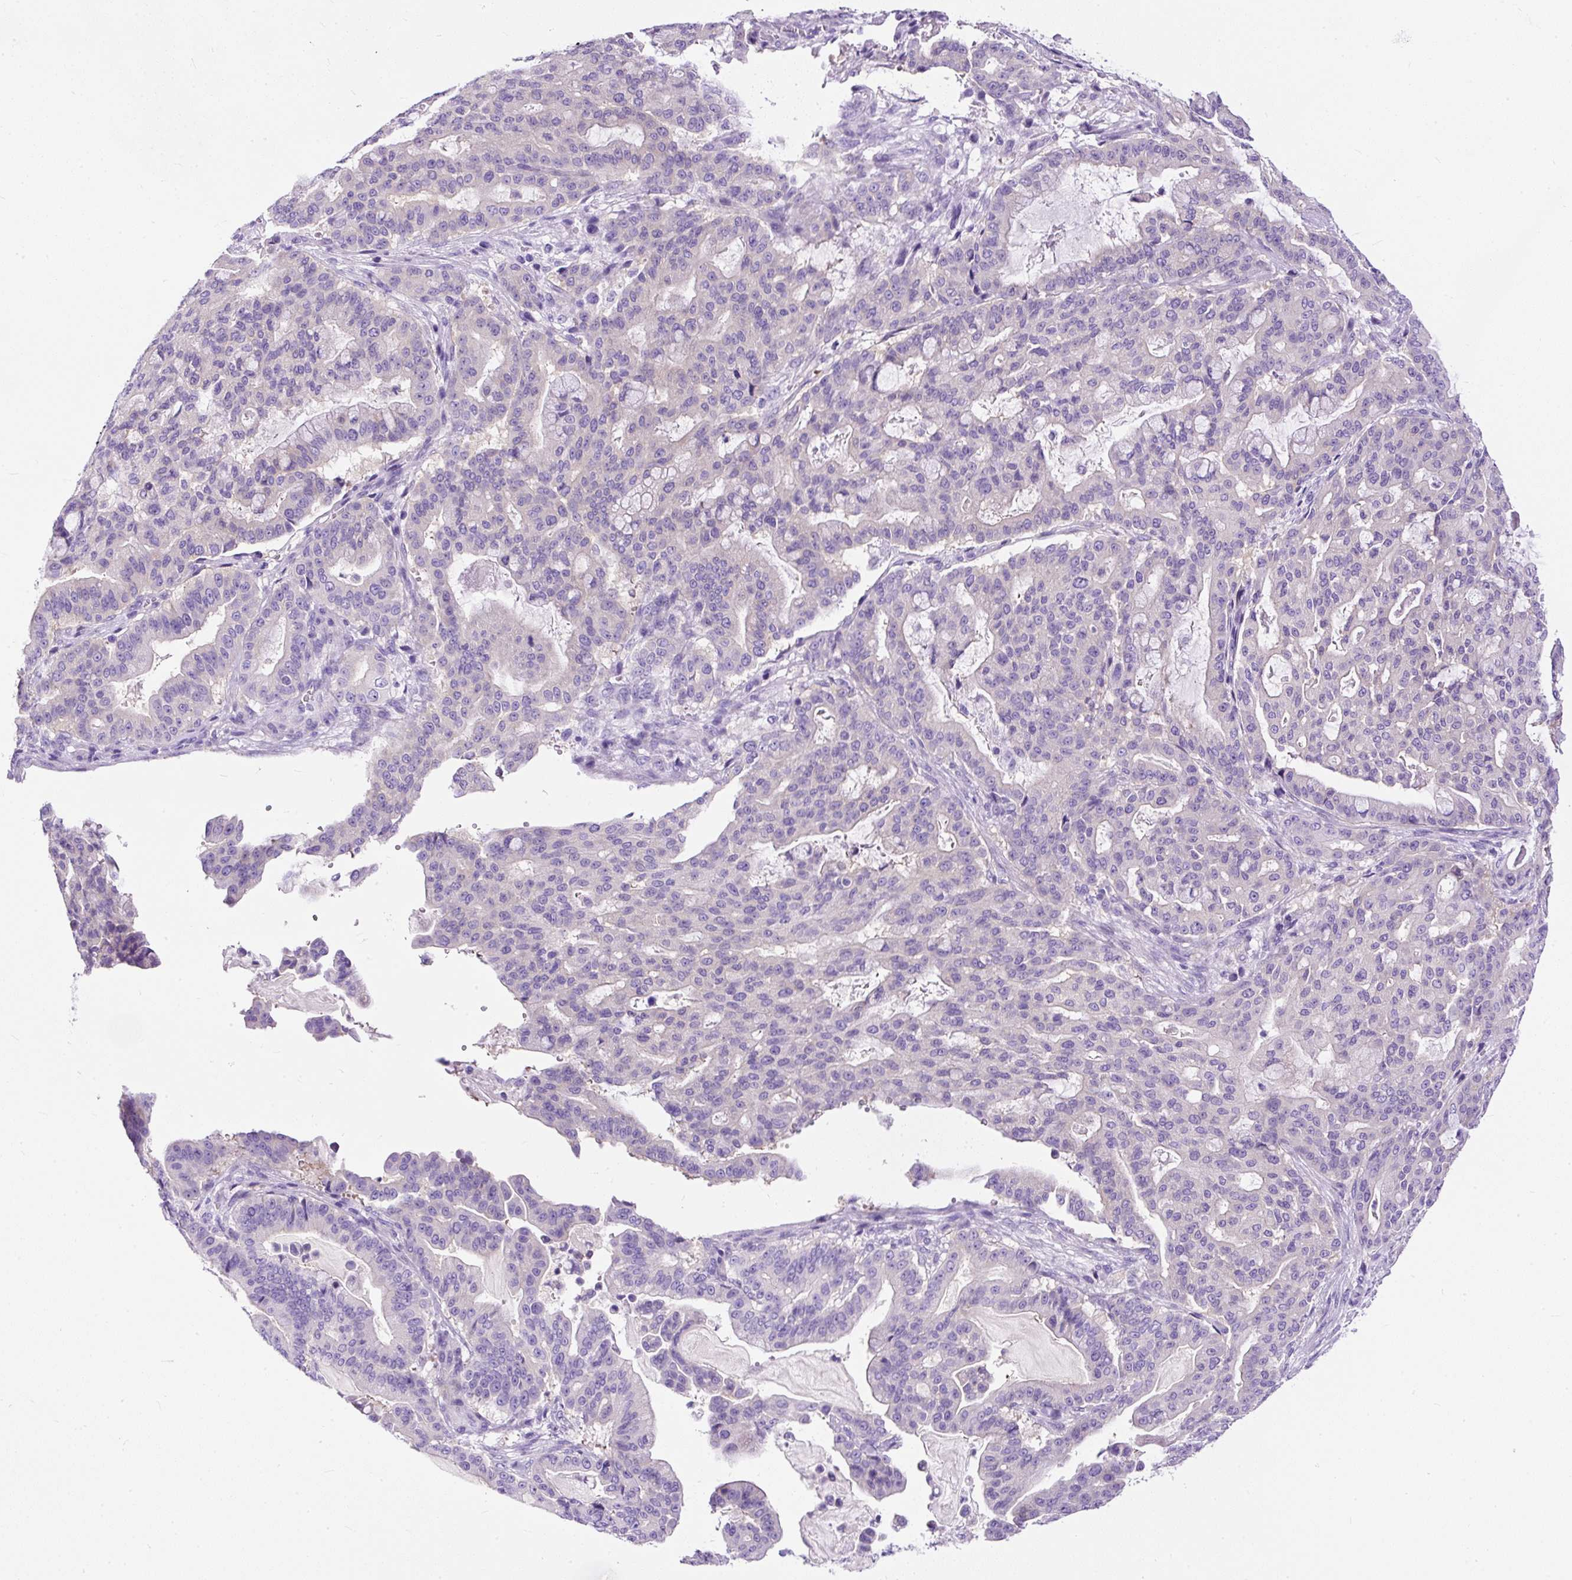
{"staining": {"intensity": "negative", "quantity": "none", "location": "none"}, "tissue": "pancreatic cancer", "cell_type": "Tumor cells", "image_type": "cancer", "snomed": [{"axis": "morphology", "description": "Adenocarcinoma, NOS"}, {"axis": "topography", "description": "Pancreas"}], "caption": "DAB immunohistochemical staining of human pancreatic adenocarcinoma reveals no significant staining in tumor cells. (Immunohistochemistry, brightfield microscopy, high magnification).", "gene": "STOX2", "patient": {"sex": "male", "age": 63}}